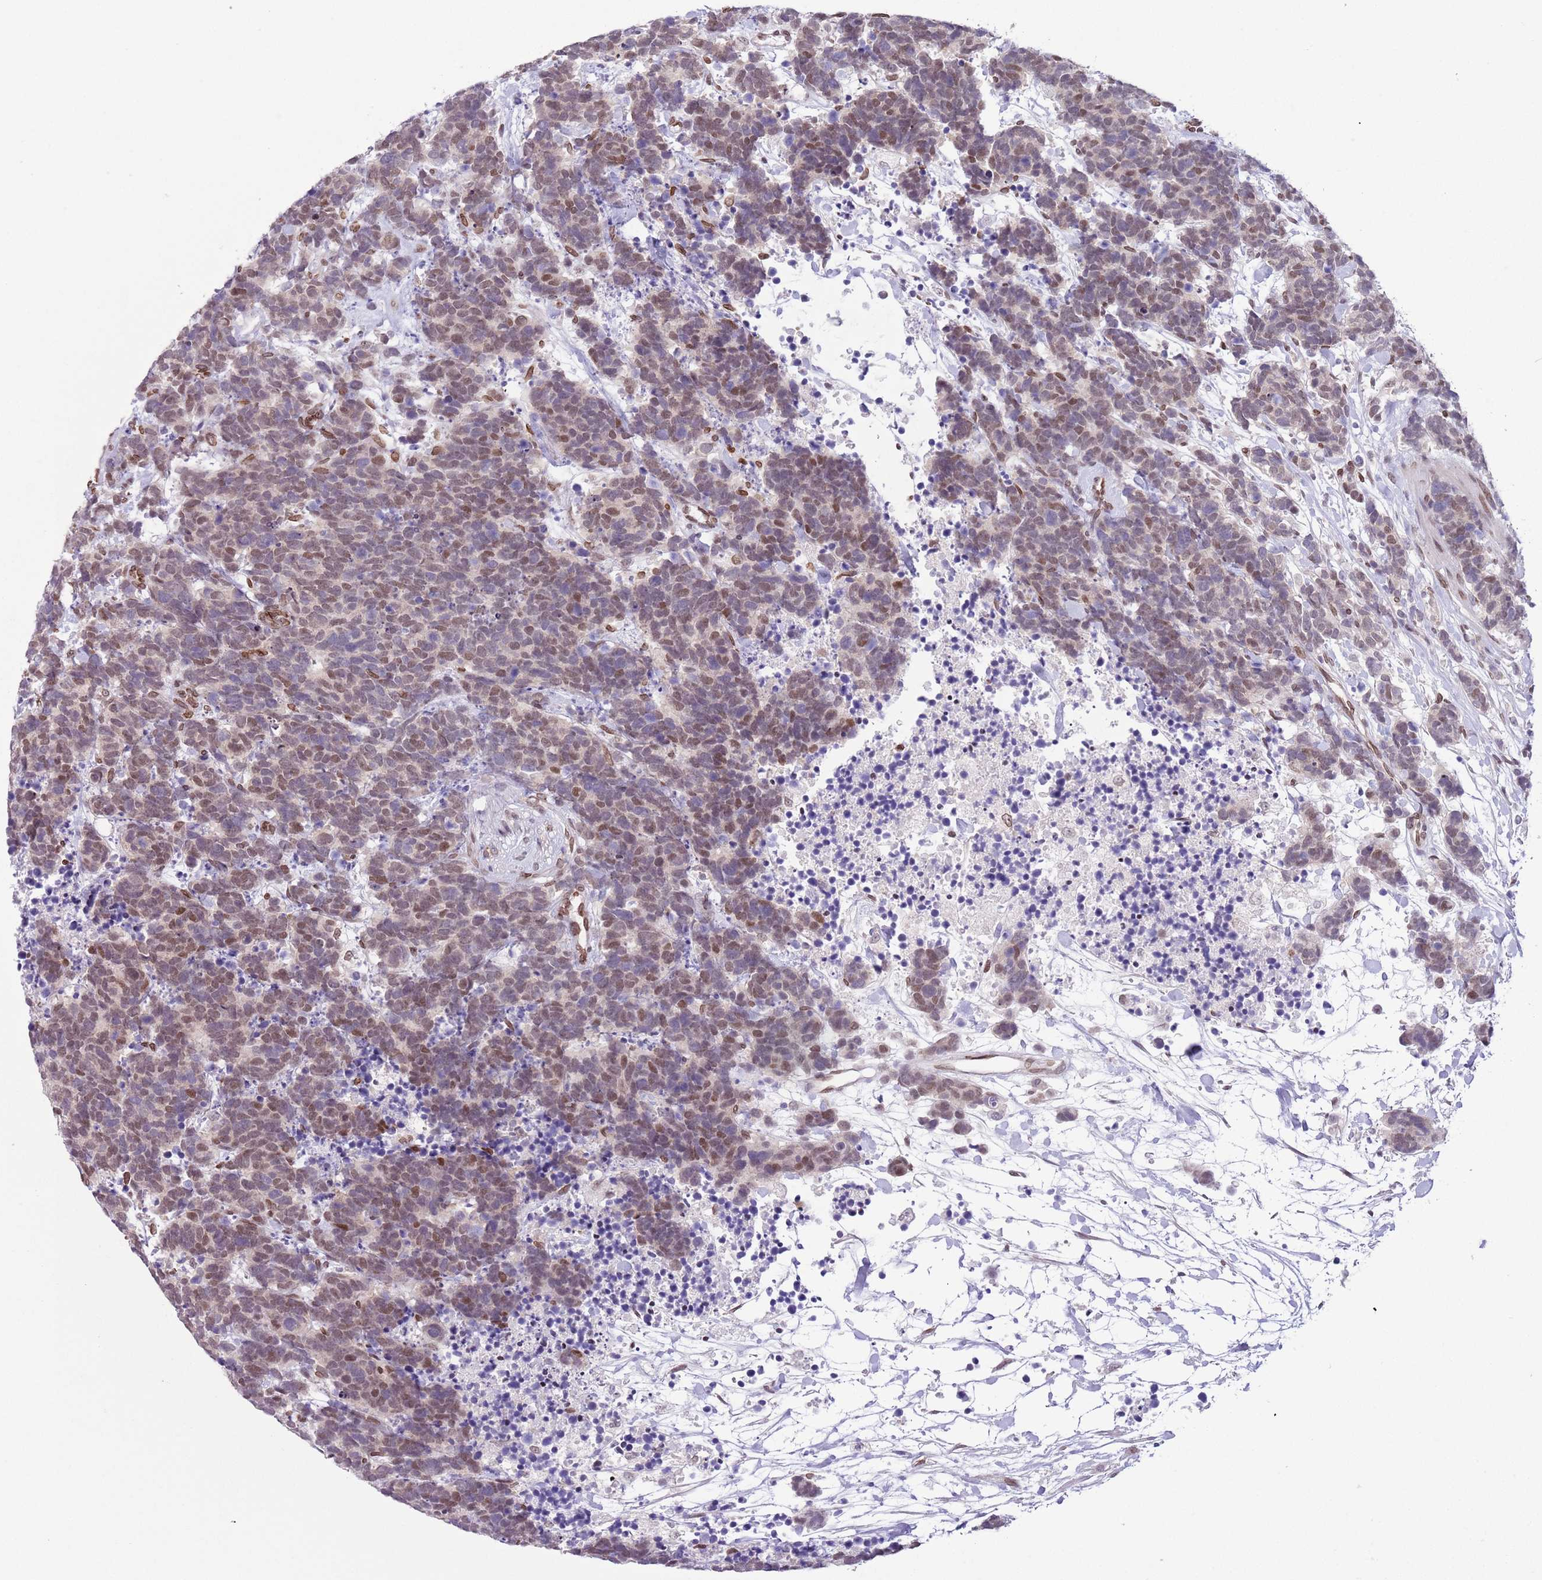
{"staining": {"intensity": "moderate", "quantity": ">75%", "location": "nuclear"}, "tissue": "carcinoid", "cell_type": "Tumor cells", "image_type": "cancer", "snomed": [{"axis": "morphology", "description": "Carcinoma, NOS"}, {"axis": "morphology", "description": "Carcinoid, malignant, NOS"}, {"axis": "topography", "description": "Prostate"}], "caption": "Immunohistochemistry (IHC) of human carcinoid (malignant) reveals medium levels of moderate nuclear expression in about >75% of tumor cells.", "gene": "ZGLP1", "patient": {"sex": "male", "age": 57}}